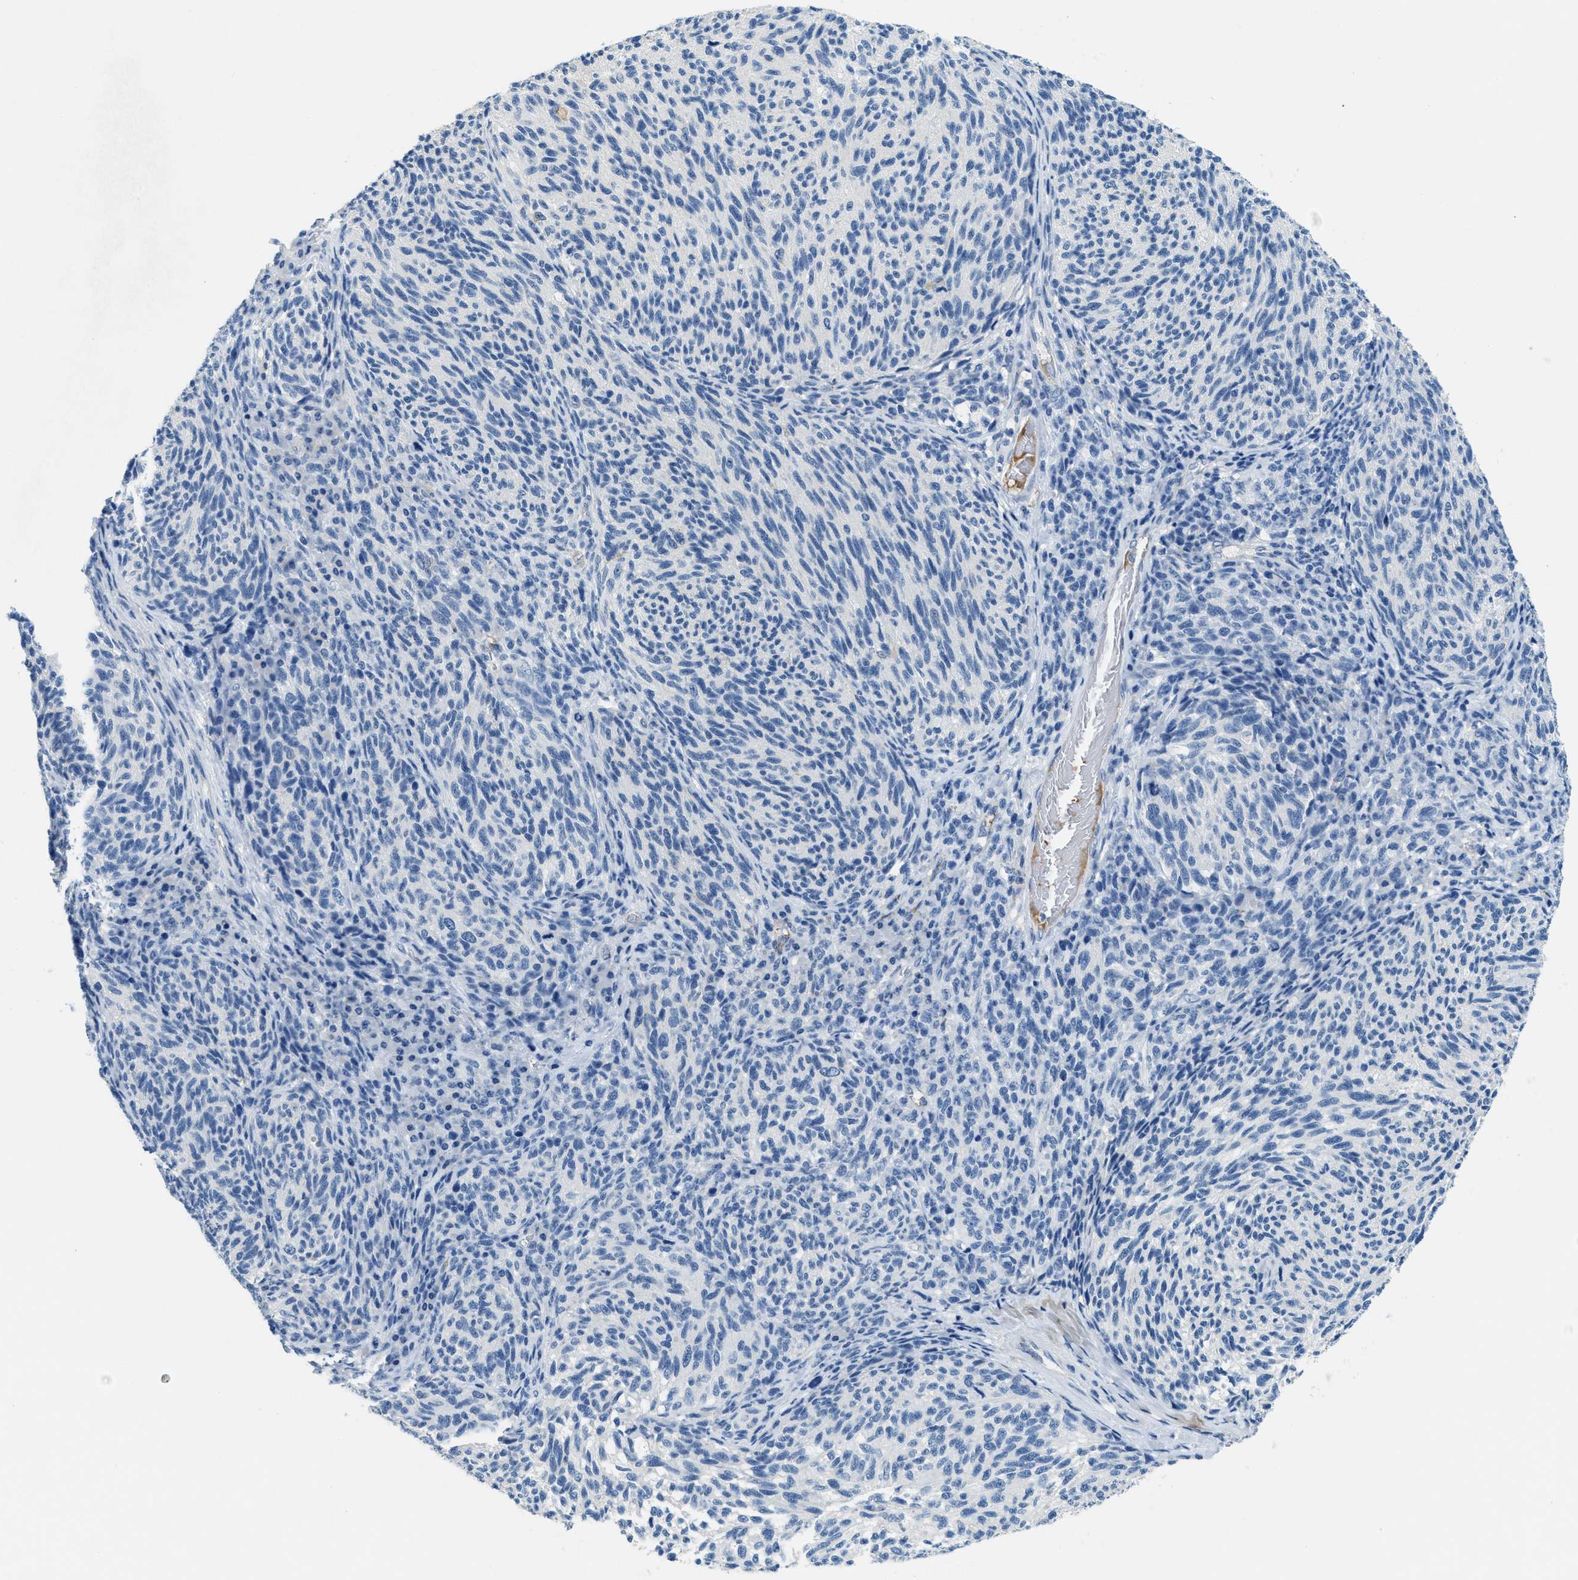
{"staining": {"intensity": "negative", "quantity": "none", "location": "none"}, "tissue": "melanoma", "cell_type": "Tumor cells", "image_type": "cancer", "snomed": [{"axis": "morphology", "description": "Malignant melanoma, NOS"}, {"axis": "topography", "description": "Skin"}], "caption": "The IHC histopathology image has no significant positivity in tumor cells of malignant melanoma tissue.", "gene": "A2M", "patient": {"sex": "female", "age": 73}}